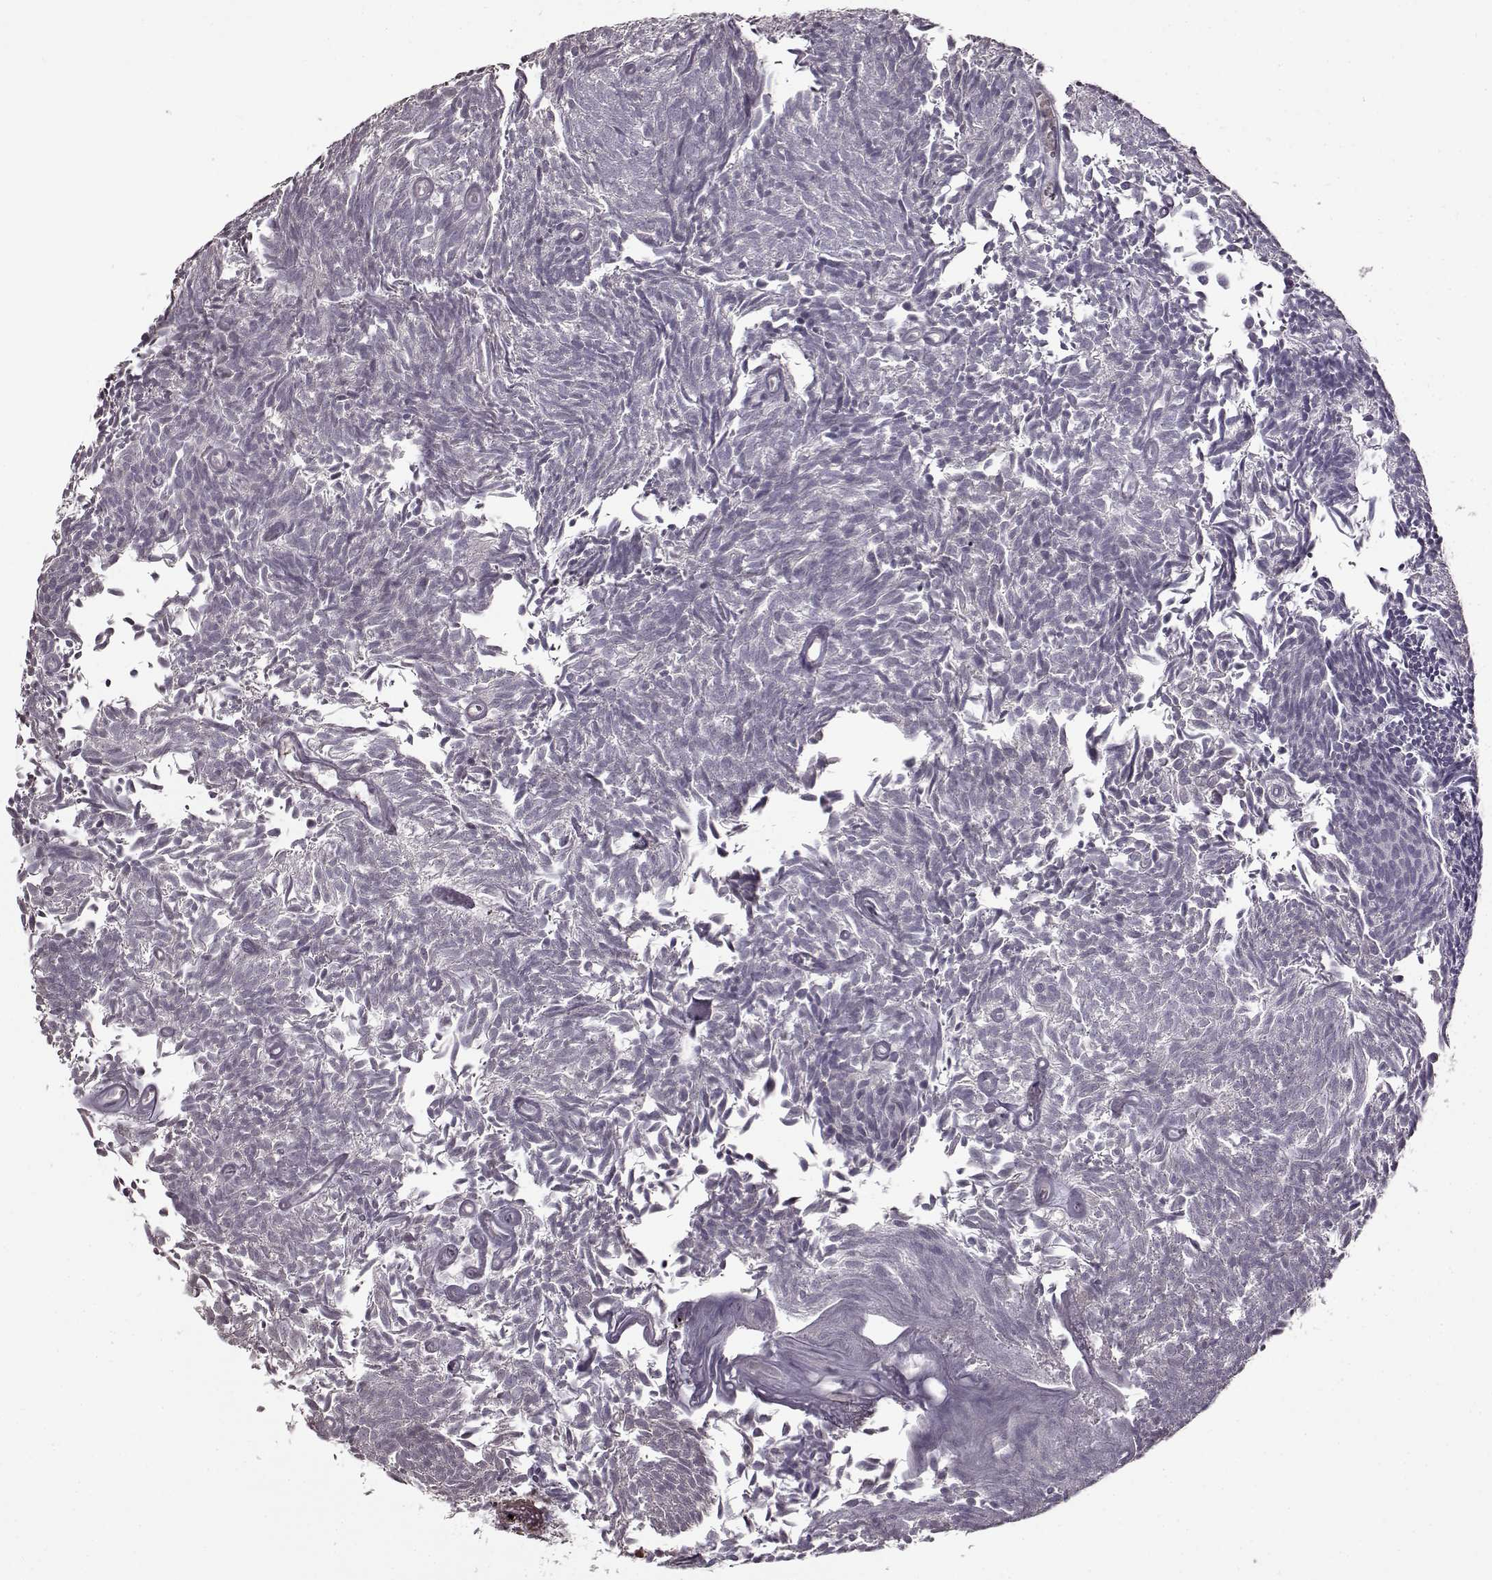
{"staining": {"intensity": "negative", "quantity": "none", "location": "none"}, "tissue": "urothelial cancer", "cell_type": "Tumor cells", "image_type": "cancer", "snomed": [{"axis": "morphology", "description": "Urothelial carcinoma, Low grade"}, {"axis": "topography", "description": "Urinary bladder"}], "caption": "The histopathology image reveals no significant staining in tumor cells of urothelial cancer.", "gene": "FSHB", "patient": {"sex": "male", "age": 77}}